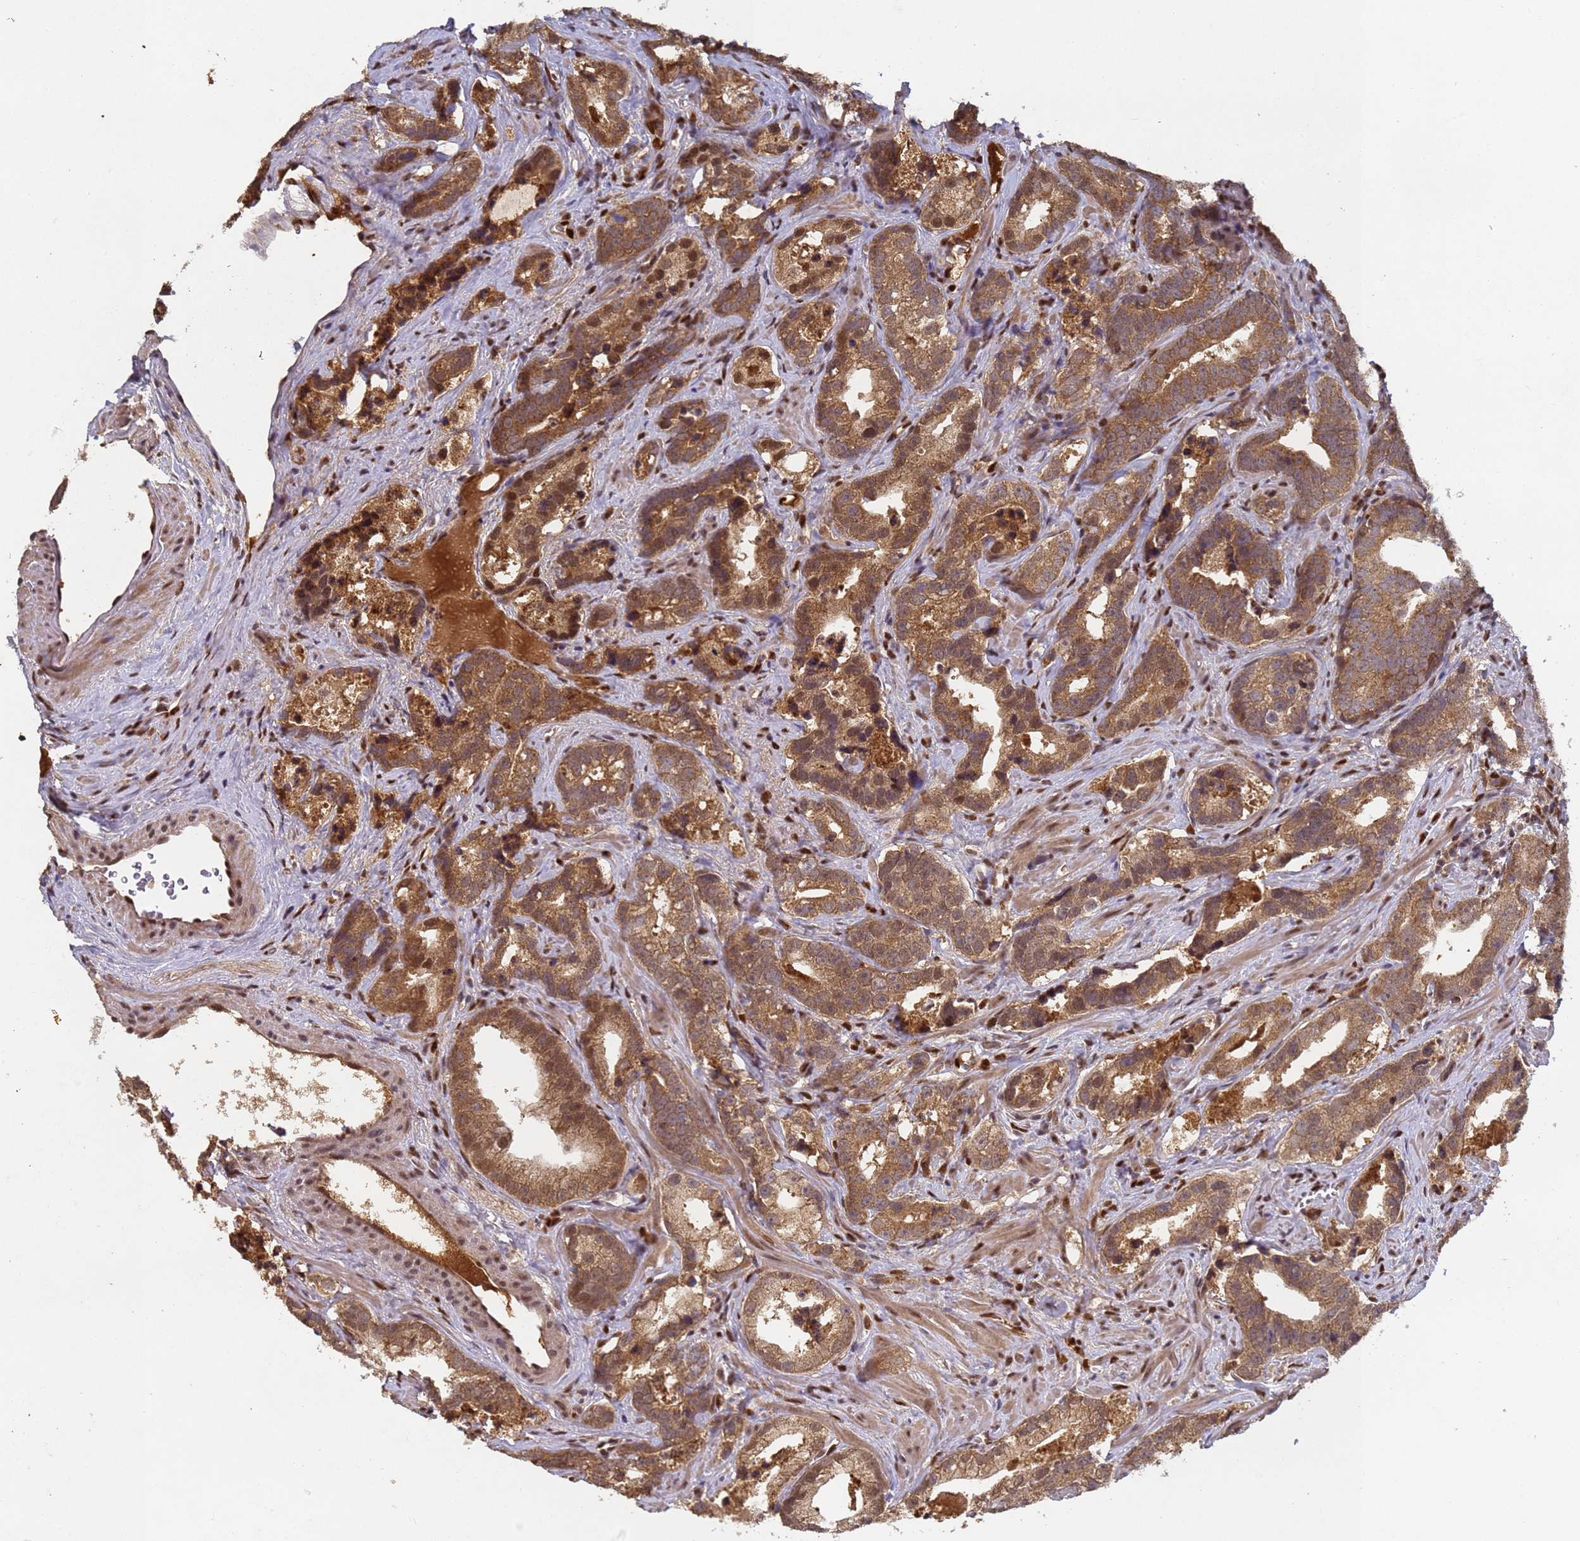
{"staining": {"intensity": "moderate", "quantity": ">75%", "location": "cytoplasmic/membranous,nuclear"}, "tissue": "prostate cancer", "cell_type": "Tumor cells", "image_type": "cancer", "snomed": [{"axis": "morphology", "description": "Adenocarcinoma, High grade"}, {"axis": "topography", "description": "Prostate"}], "caption": "Prostate cancer (high-grade adenocarcinoma) stained with DAB immunohistochemistry (IHC) shows medium levels of moderate cytoplasmic/membranous and nuclear expression in about >75% of tumor cells.", "gene": "SECISBP2", "patient": {"sex": "male", "age": 62}}